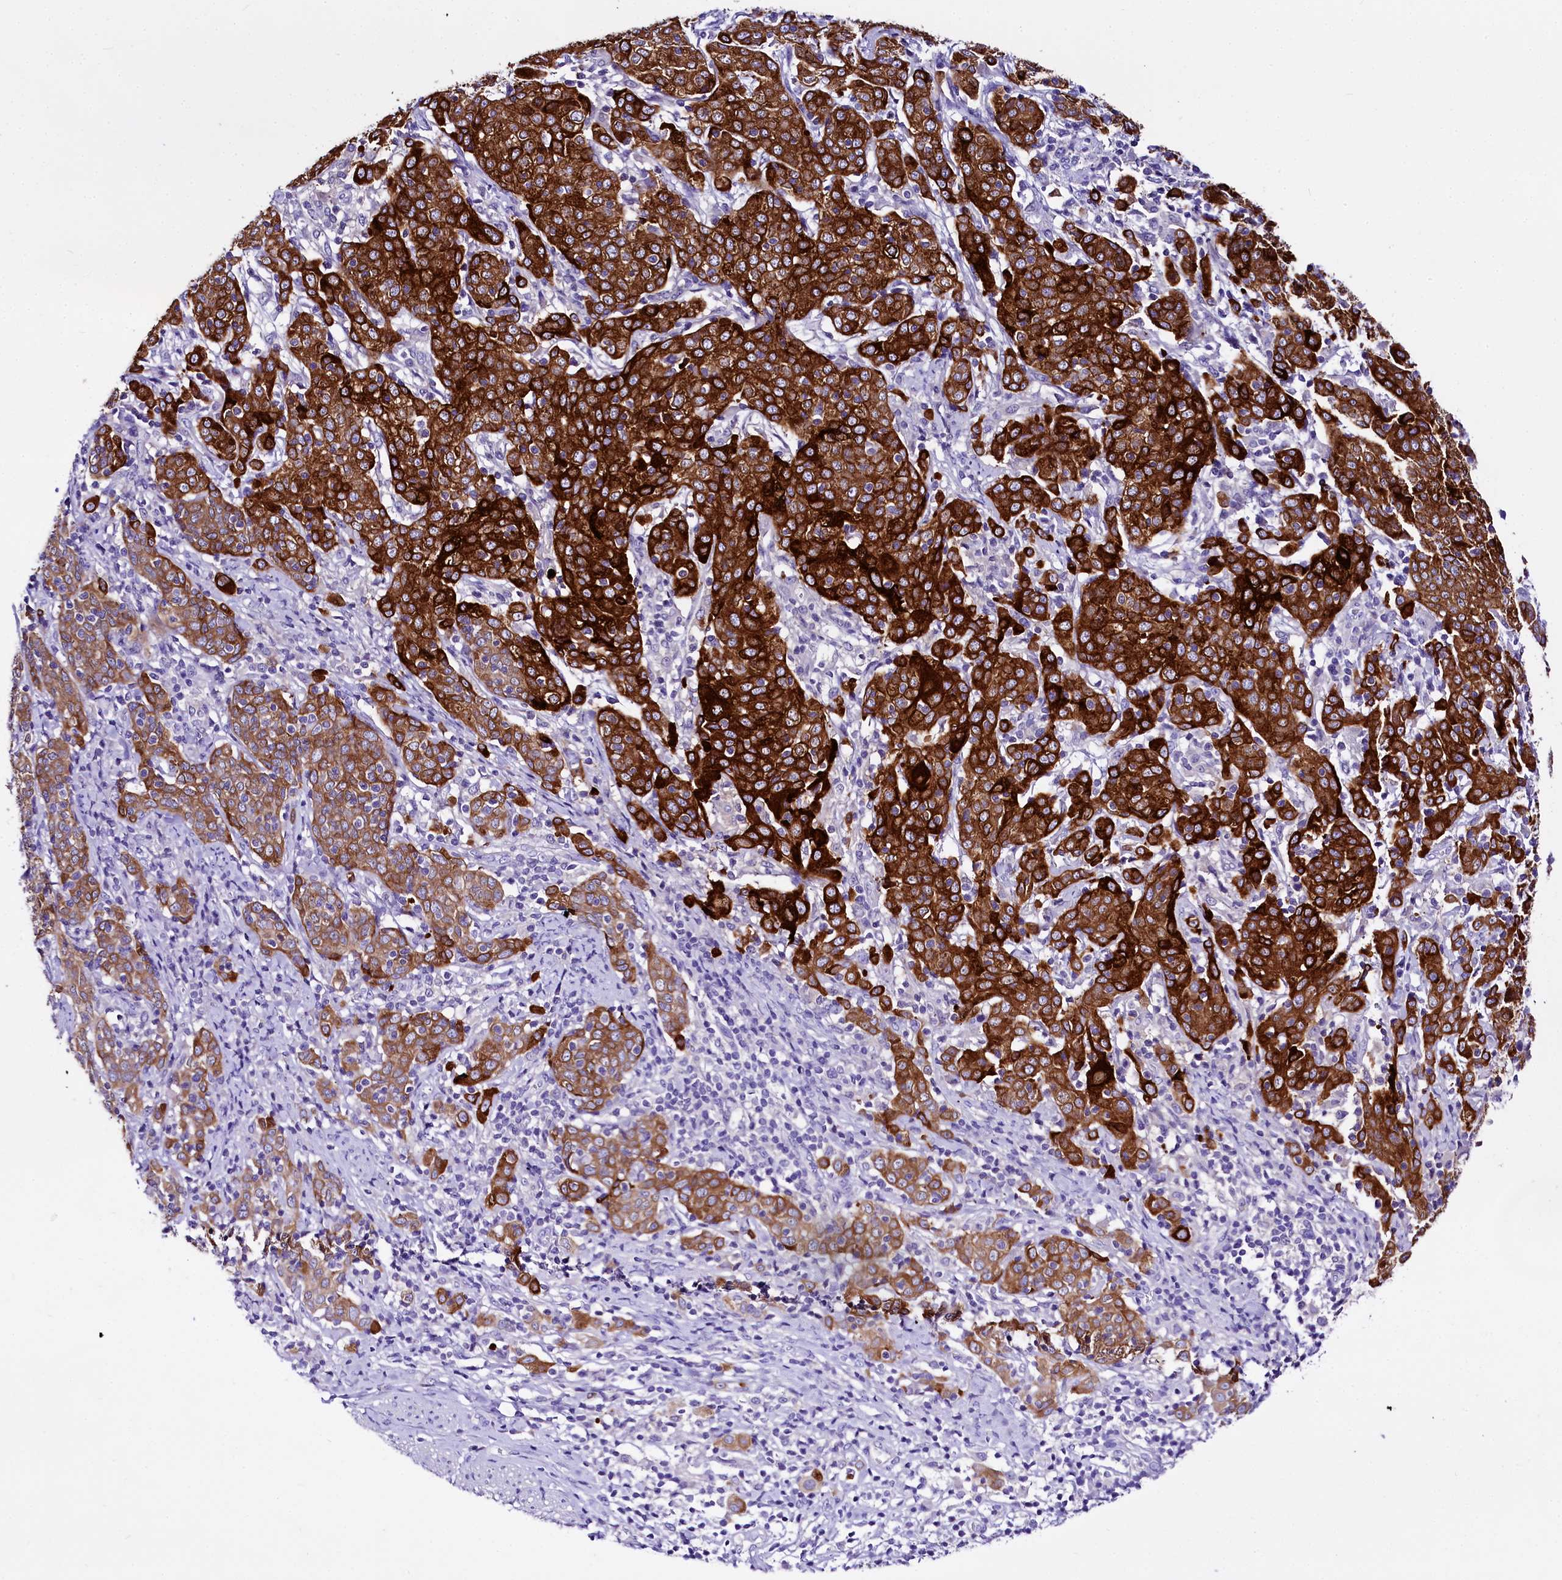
{"staining": {"intensity": "strong", "quantity": ">75%", "location": "cytoplasmic/membranous"}, "tissue": "cervical cancer", "cell_type": "Tumor cells", "image_type": "cancer", "snomed": [{"axis": "morphology", "description": "Squamous cell carcinoma, NOS"}, {"axis": "topography", "description": "Cervix"}], "caption": "Protein staining shows strong cytoplasmic/membranous expression in approximately >75% of tumor cells in cervical cancer (squamous cell carcinoma). The protein of interest is shown in brown color, while the nuclei are stained blue.", "gene": "A2ML1", "patient": {"sex": "female", "age": 67}}